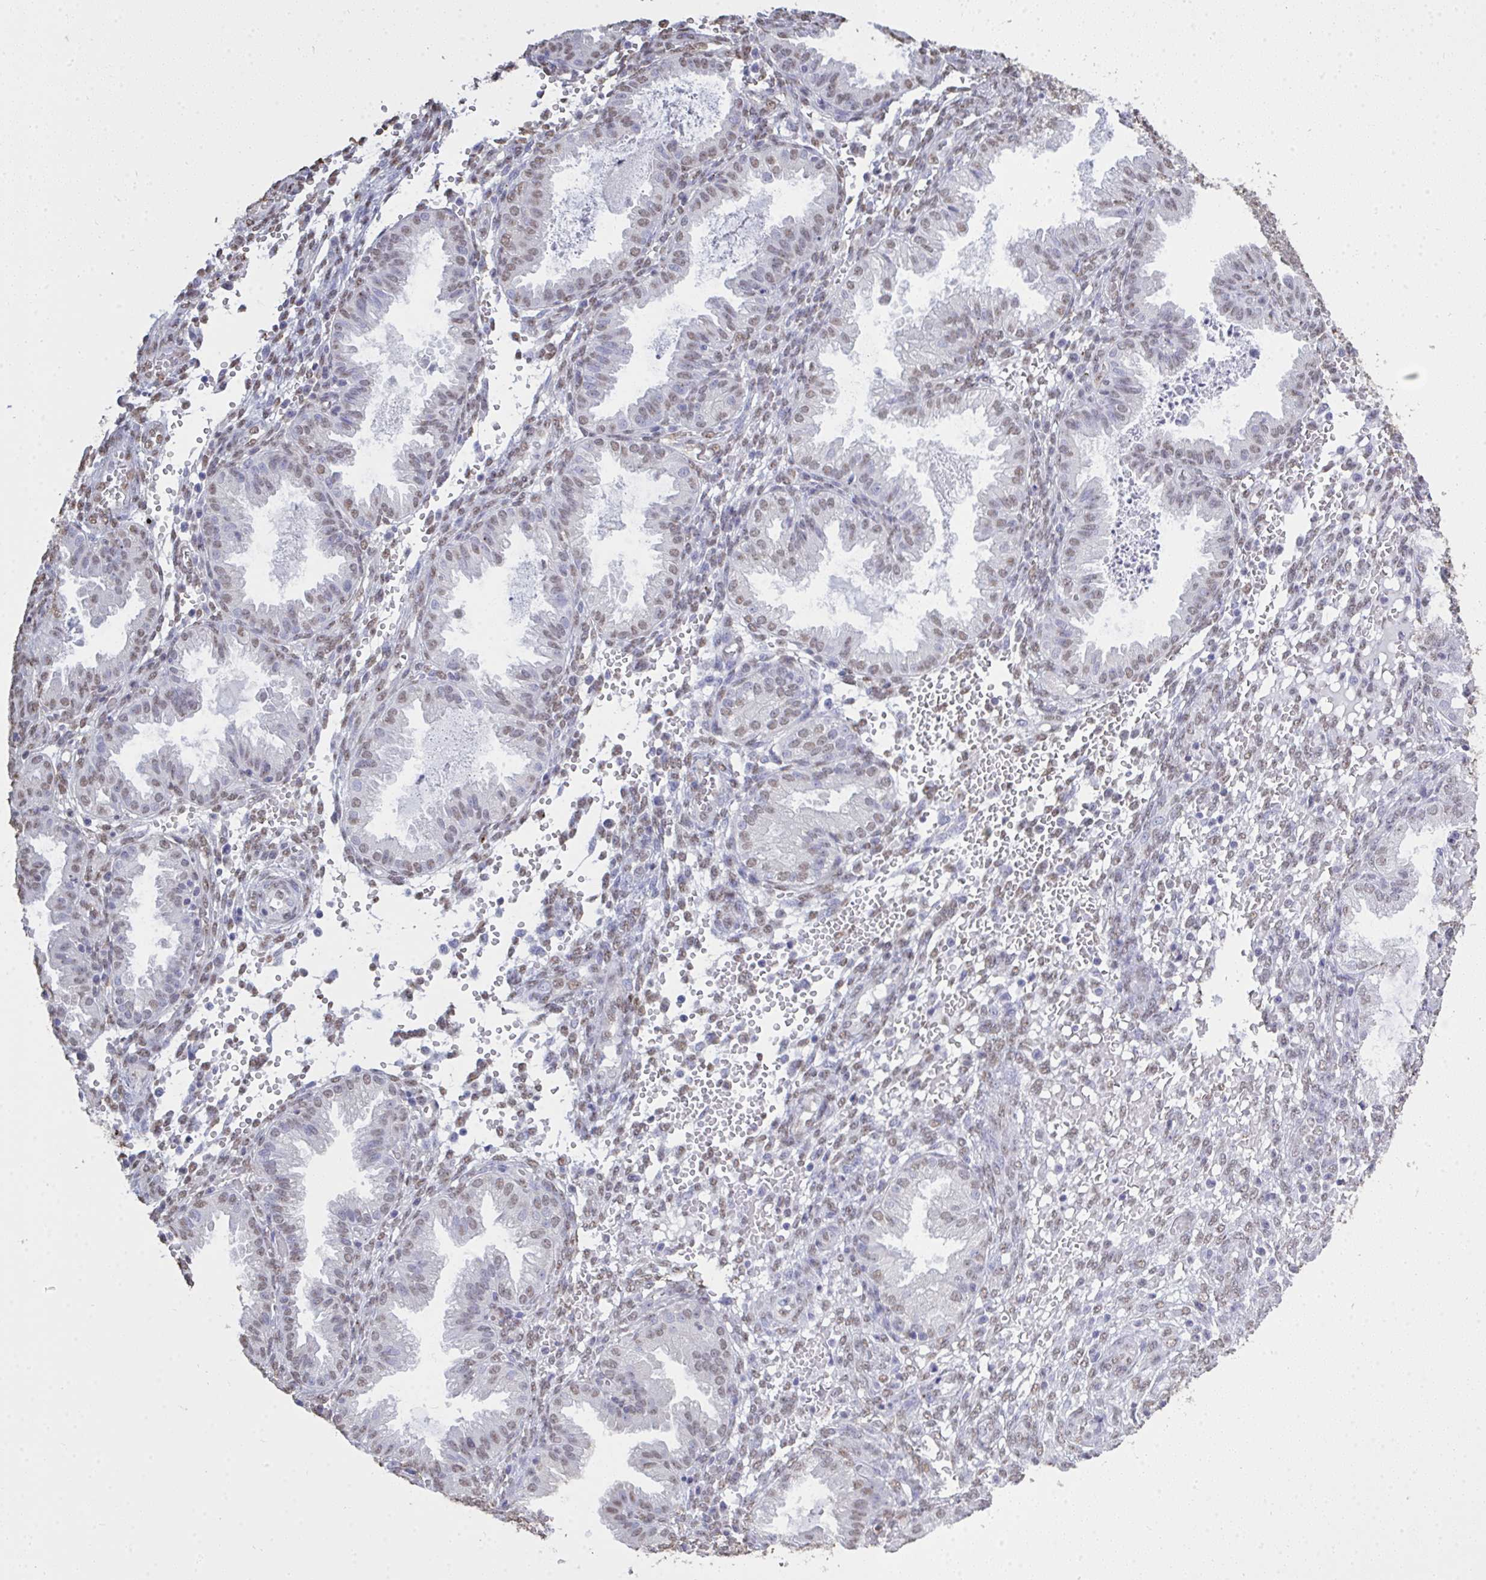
{"staining": {"intensity": "weak", "quantity": "25%-75%", "location": "nuclear"}, "tissue": "endometrium", "cell_type": "Cells in endometrial stroma", "image_type": "normal", "snomed": [{"axis": "morphology", "description": "Normal tissue, NOS"}, {"axis": "topography", "description": "Endometrium"}], "caption": "Immunohistochemical staining of benign endometrium shows 25%-75% levels of weak nuclear protein expression in approximately 25%-75% of cells in endometrial stroma.", "gene": "SEMA6B", "patient": {"sex": "female", "age": 33}}